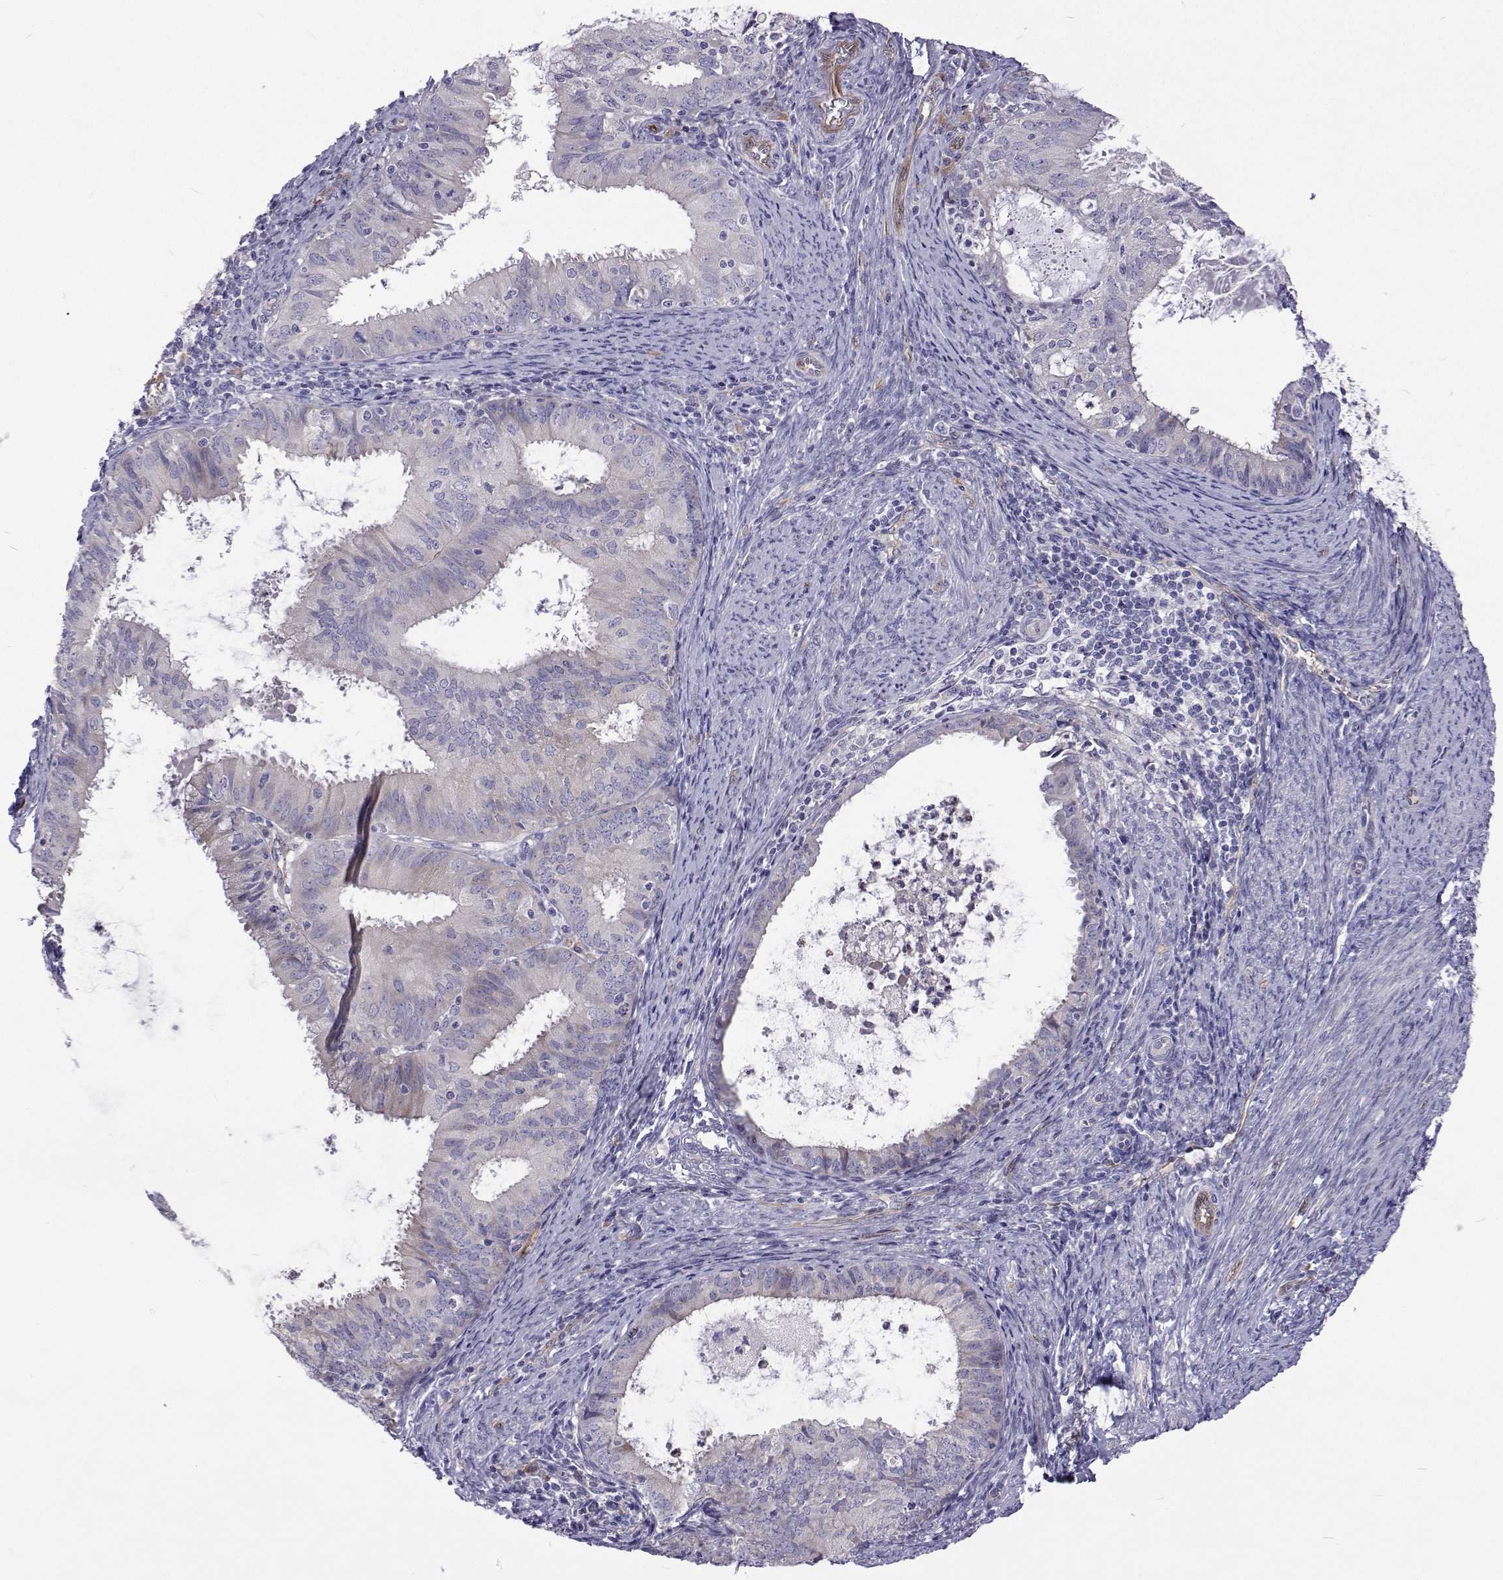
{"staining": {"intensity": "negative", "quantity": "none", "location": "none"}, "tissue": "endometrial cancer", "cell_type": "Tumor cells", "image_type": "cancer", "snomed": [{"axis": "morphology", "description": "Adenocarcinoma, NOS"}, {"axis": "topography", "description": "Endometrium"}], "caption": "Protein analysis of endometrial adenocarcinoma exhibits no significant expression in tumor cells.", "gene": "NPR3", "patient": {"sex": "female", "age": 57}}